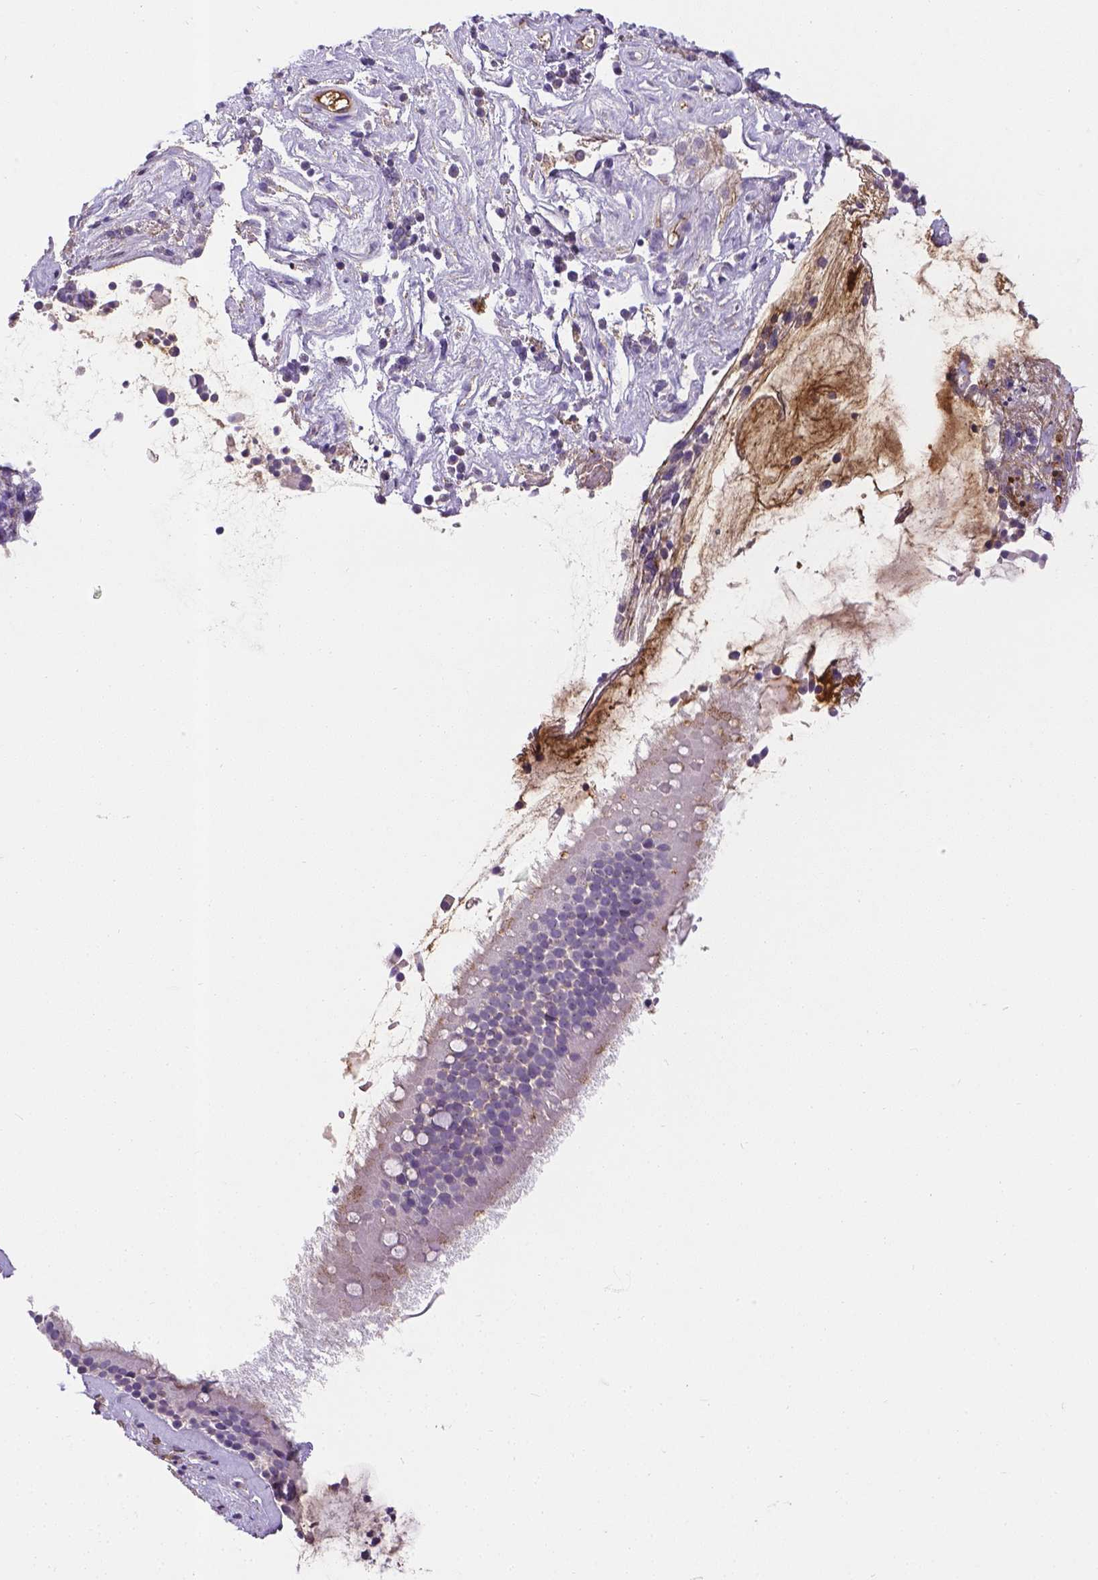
{"staining": {"intensity": "negative", "quantity": "none", "location": "none"}, "tissue": "nasopharynx", "cell_type": "Respiratory epithelial cells", "image_type": "normal", "snomed": [{"axis": "morphology", "description": "Normal tissue, NOS"}, {"axis": "topography", "description": "Nasopharynx"}], "caption": "Normal nasopharynx was stained to show a protein in brown. There is no significant positivity in respiratory epithelial cells.", "gene": "APOE", "patient": {"sex": "male", "age": 68}}